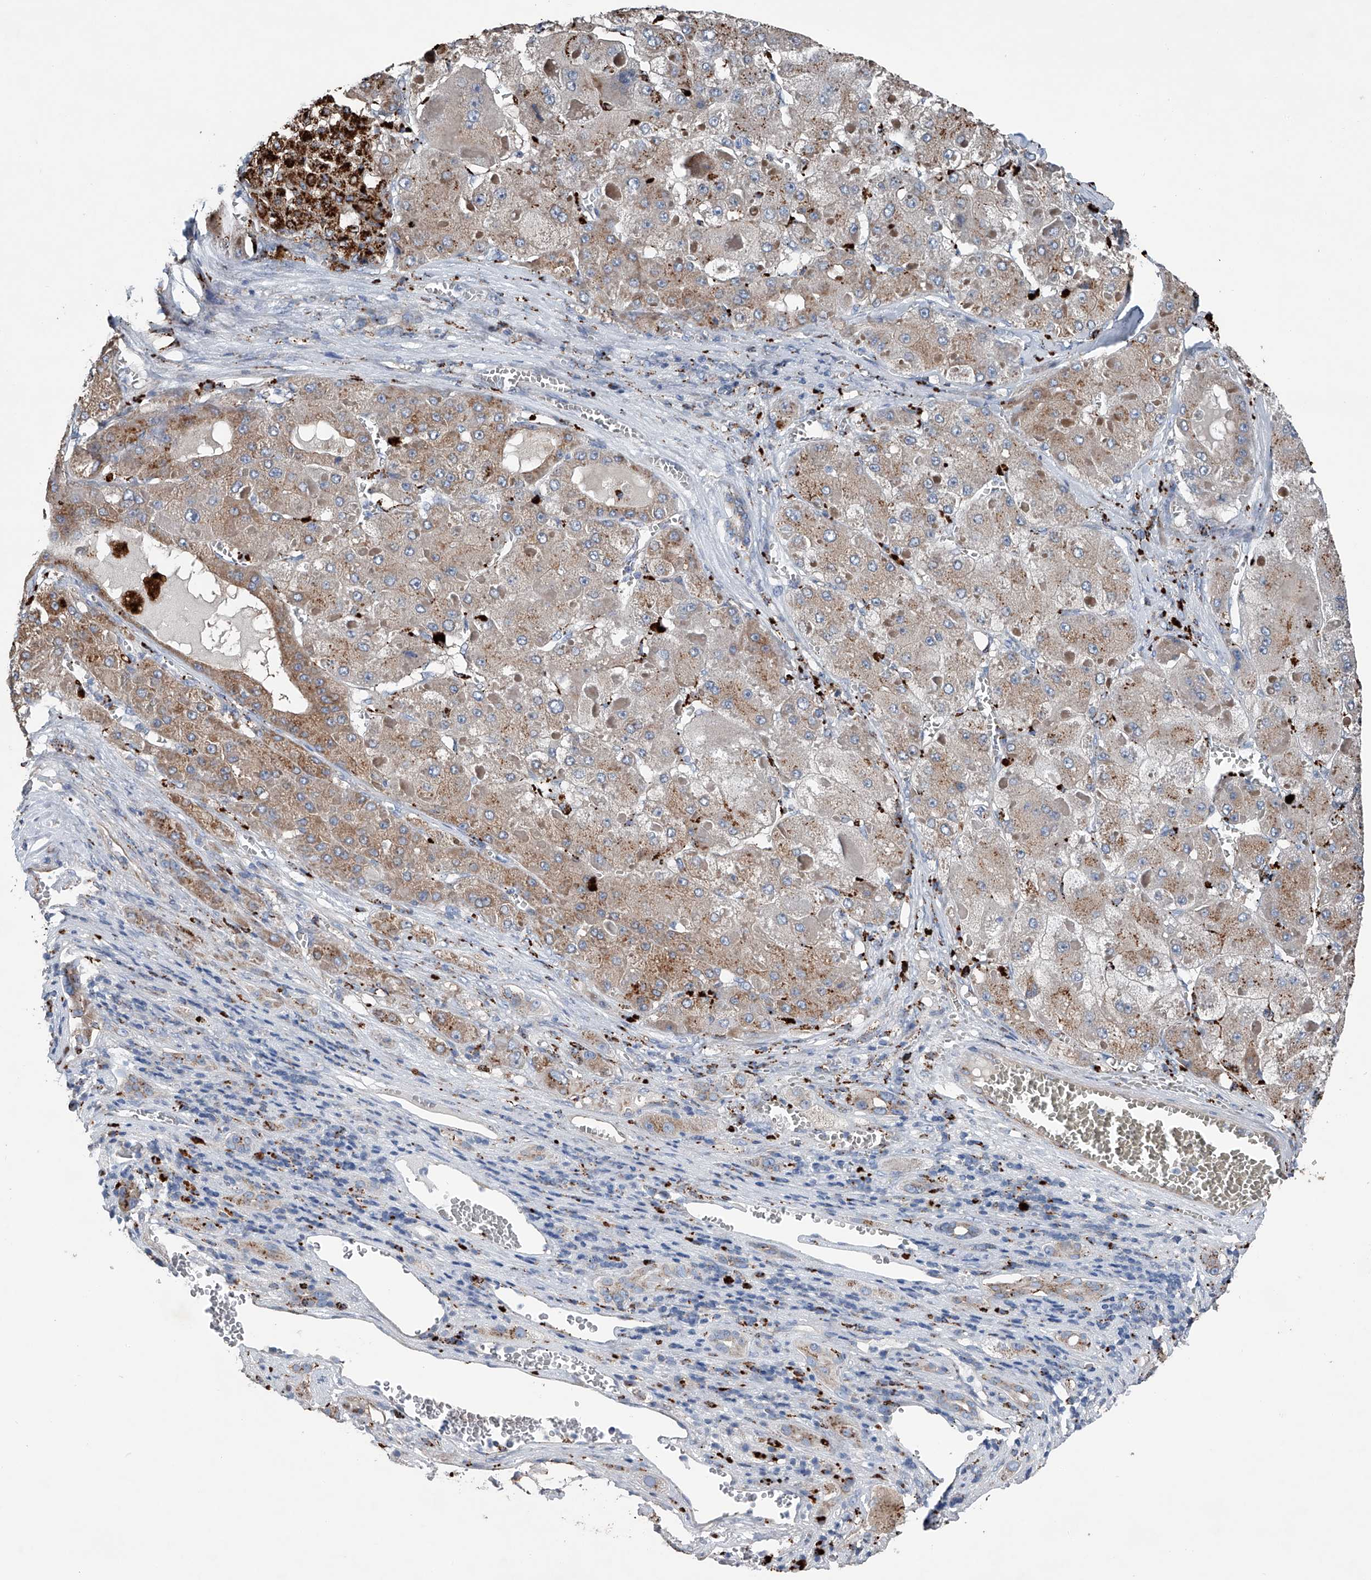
{"staining": {"intensity": "moderate", "quantity": ">75%", "location": "cytoplasmic/membranous"}, "tissue": "liver cancer", "cell_type": "Tumor cells", "image_type": "cancer", "snomed": [{"axis": "morphology", "description": "Carcinoma, Hepatocellular, NOS"}, {"axis": "topography", "description": "Liver"}], "caption": "Immunohistochemistry (DAB (3,3'-diaminobenzidine)) staining of human liver cancer demonstrates moderate cytoplasmic/membranous protein positivity in about >75% of tumor cells.", "gene": "ZNF772", "patient": {"sex": "female", "age": 73}}